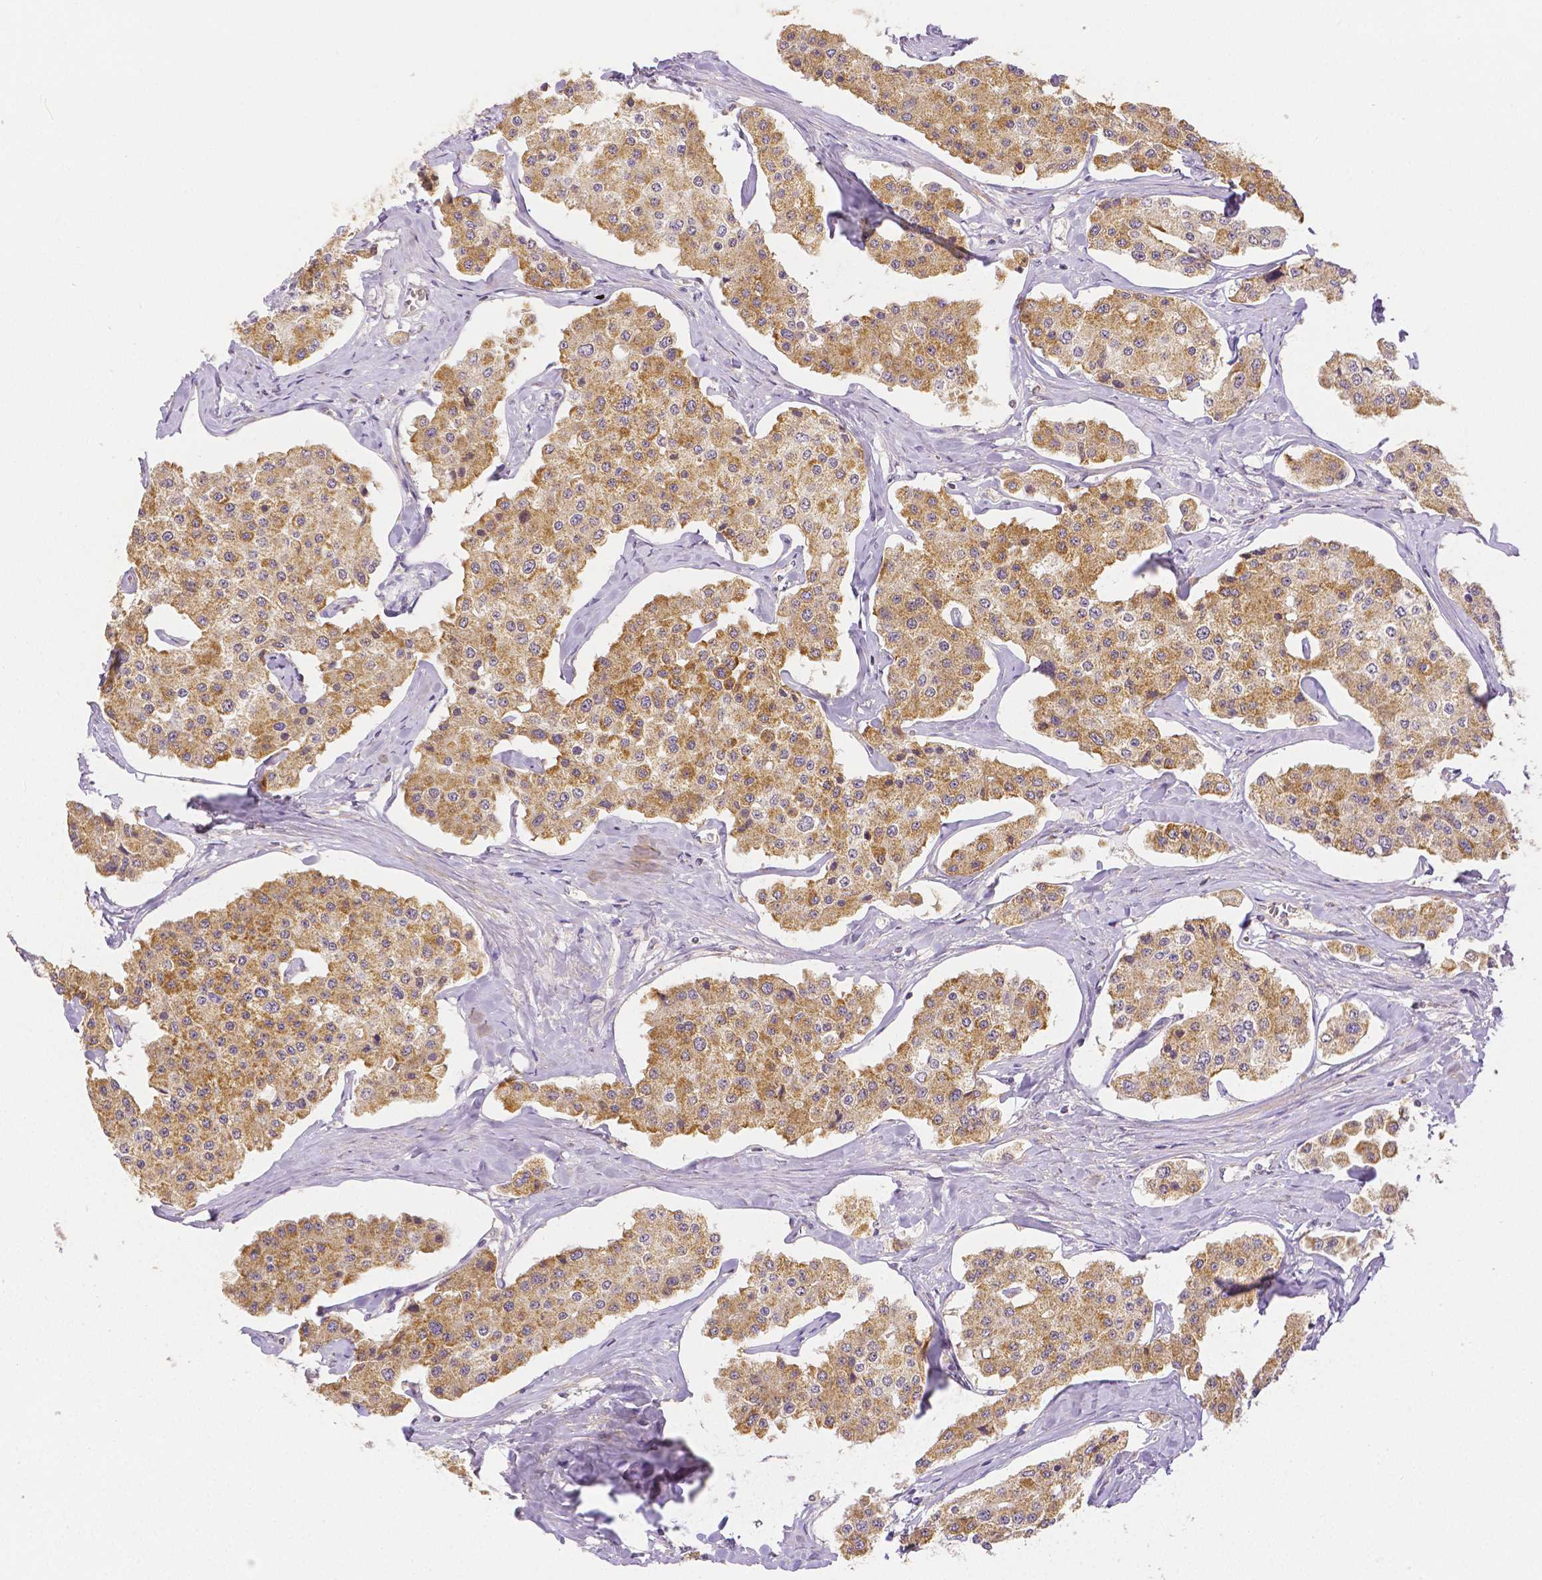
{"staining": {"intensity": "moderate", "quantity": ">75%", "location": "cytoplasmic/membranous"}, "tissue": "carcinoid", "cell_type": "Tumor cells", "image_type": "cancer", "snomed": [{"axis": "morphology", "description": "Carcinoid, malignant, NOS"}, {"axis": "topography", "description": "Small intestine"}], "caption": "High-magnification brightfield microscopy of carcinoid stained with DAB (3,3'-diaminobenzidine) (brown) and counterstained with hematoxylin (blue). tumor cells exhibit moderate cytoplasmic/membranous staining is identified in about>75% of cells. The staining is performed using DAB (3,3'-diaminobenzidine) brown chromogen to label protein expression. The nuclei are counter-stained blue using hematoxylin.", "gene": "RHOT1", "patient": {"sex": "female", "age": 65}}